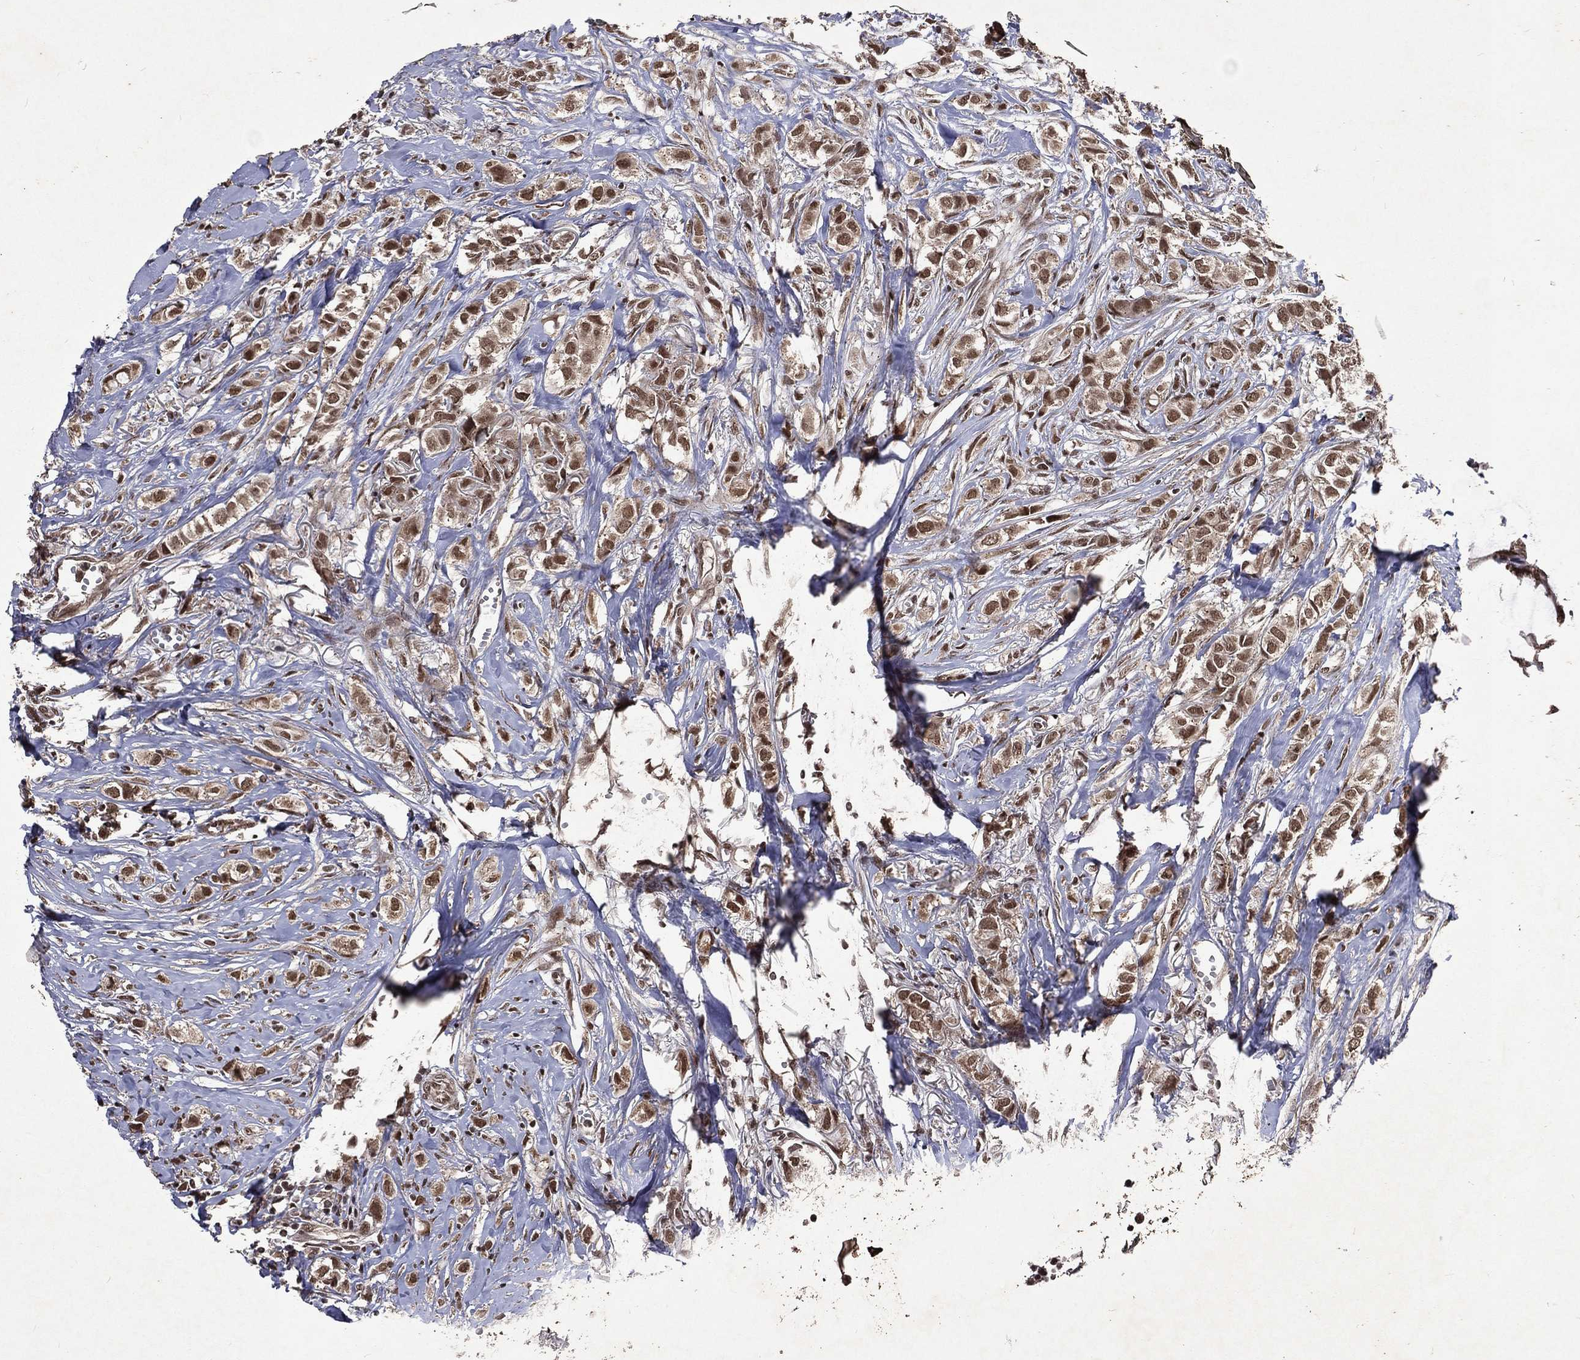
{"staining": {"intensity": "moderate", "quantity": ">75%", "location": "cytoplasmic/membranous,nuclear"}, "tissue": "breast cancer", "cell_type": "Tumor cells", "image_type": "cancer", "snomed": [{"axis": "morphology", "description": "Duct carcinoma"}, {"axis": "topography", "description": "Breast"}], "caption": "Protein positivity by IHC displays moderate cytoplasmic/membranous and nuclear staining in approximately >75% of tumor cells in breast cancer.", "gene": "DMAP1", "patient": {"sex": "female", "age": 85}}